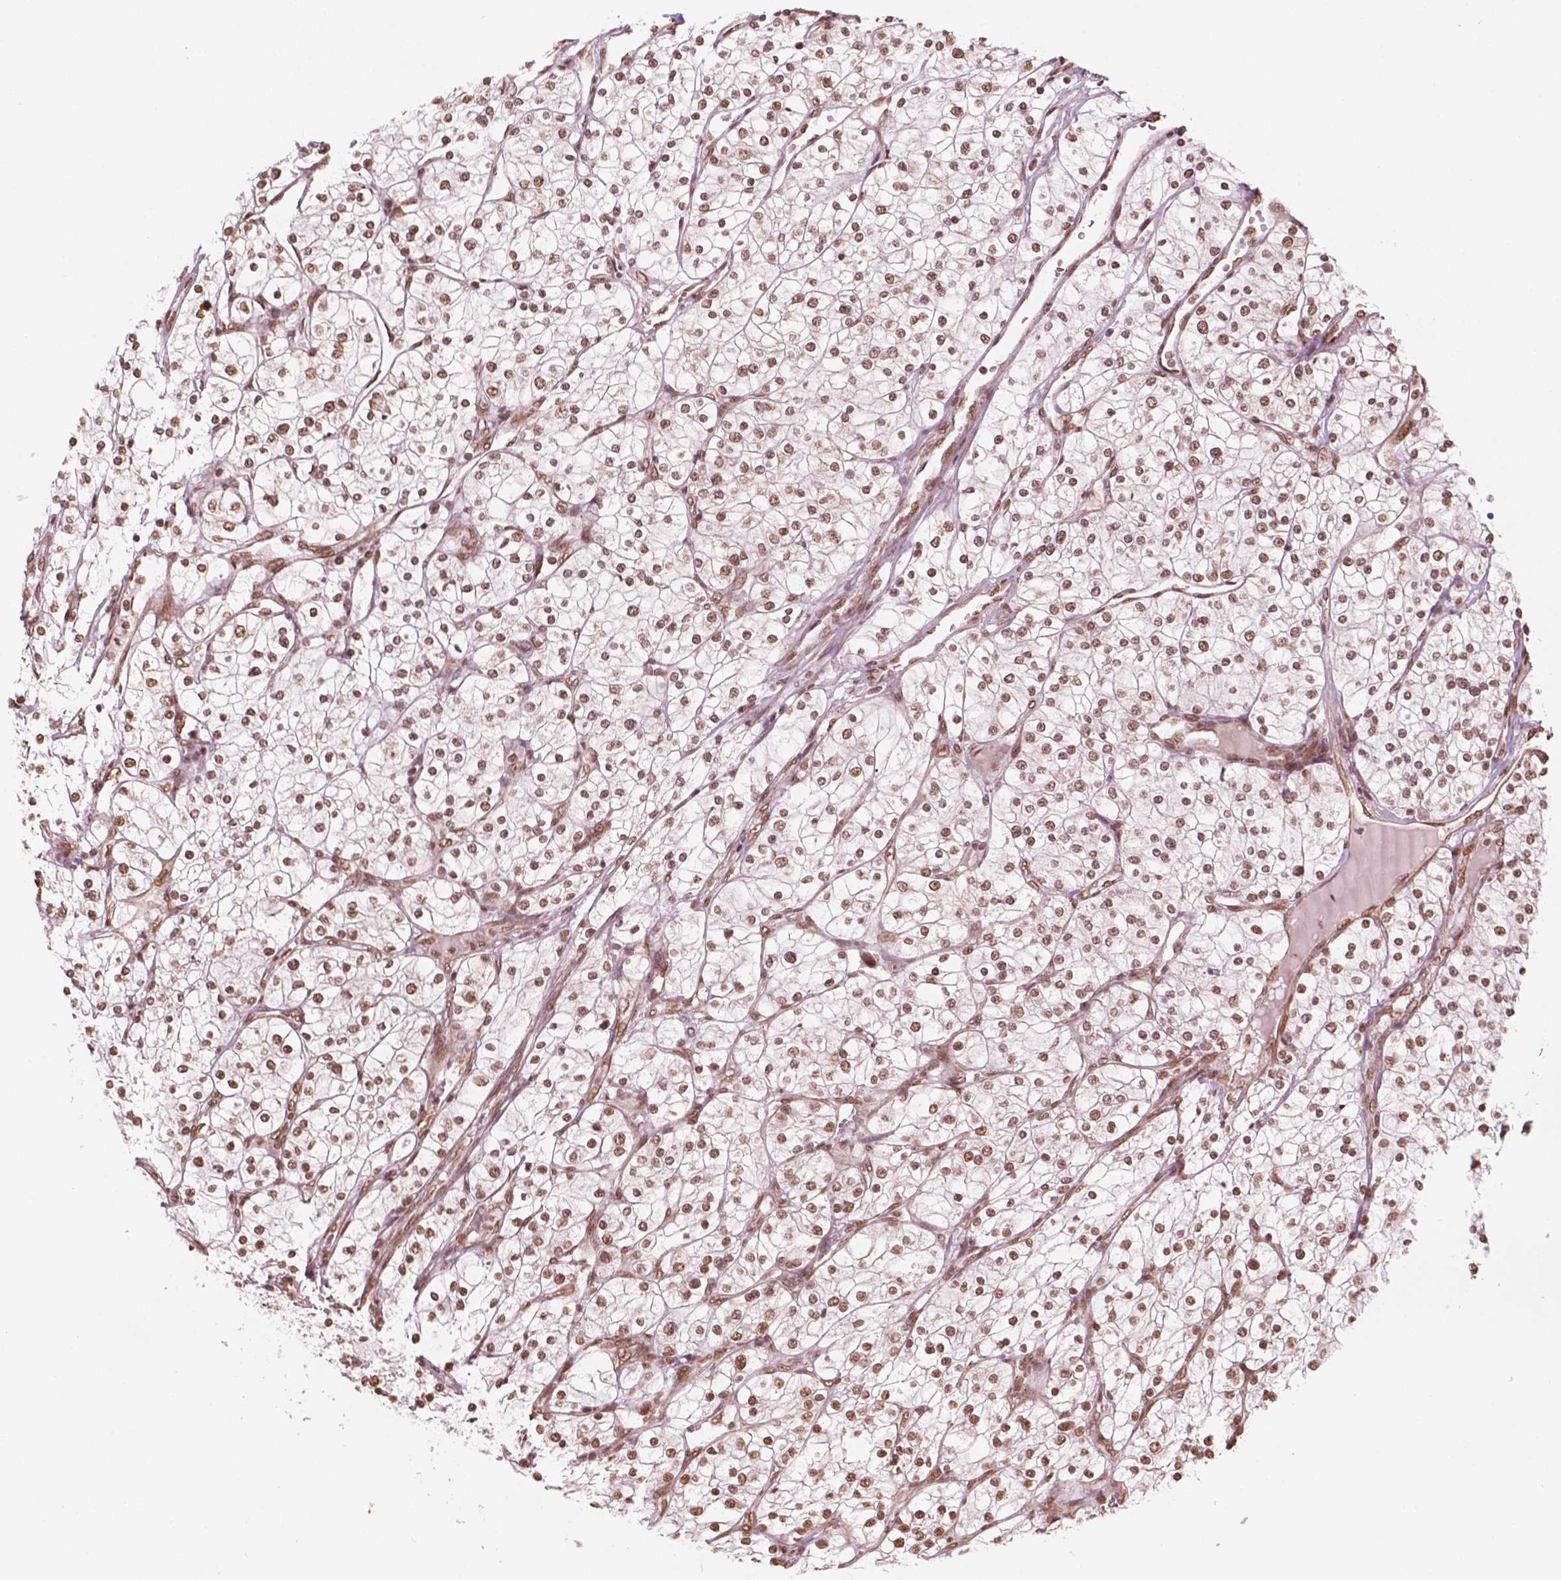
{"staining": {"intensity": "moderate", "quantity": ">75%", "location": "nuclear"}, "tissue": "renal cancer", "cell_type": "Tumor cells", "image_type": "cancer", "snomed": [{"axis": "morphology", "description": "Adenocarcinoma, NOS"}, {"axis": "topography", "description": "Kidney"}], "caption": "The micrograph shows staining of adenocarcinoma (renal), revealing moderate nuclear protein positivity (brown color) within tumor cells. Immunohistochemistry (ihc) stains the protein of interest in brown and the nuclei are stained blue.", "gene": "GTF3C5", "patient": {"sex": "male", "age": 80}}